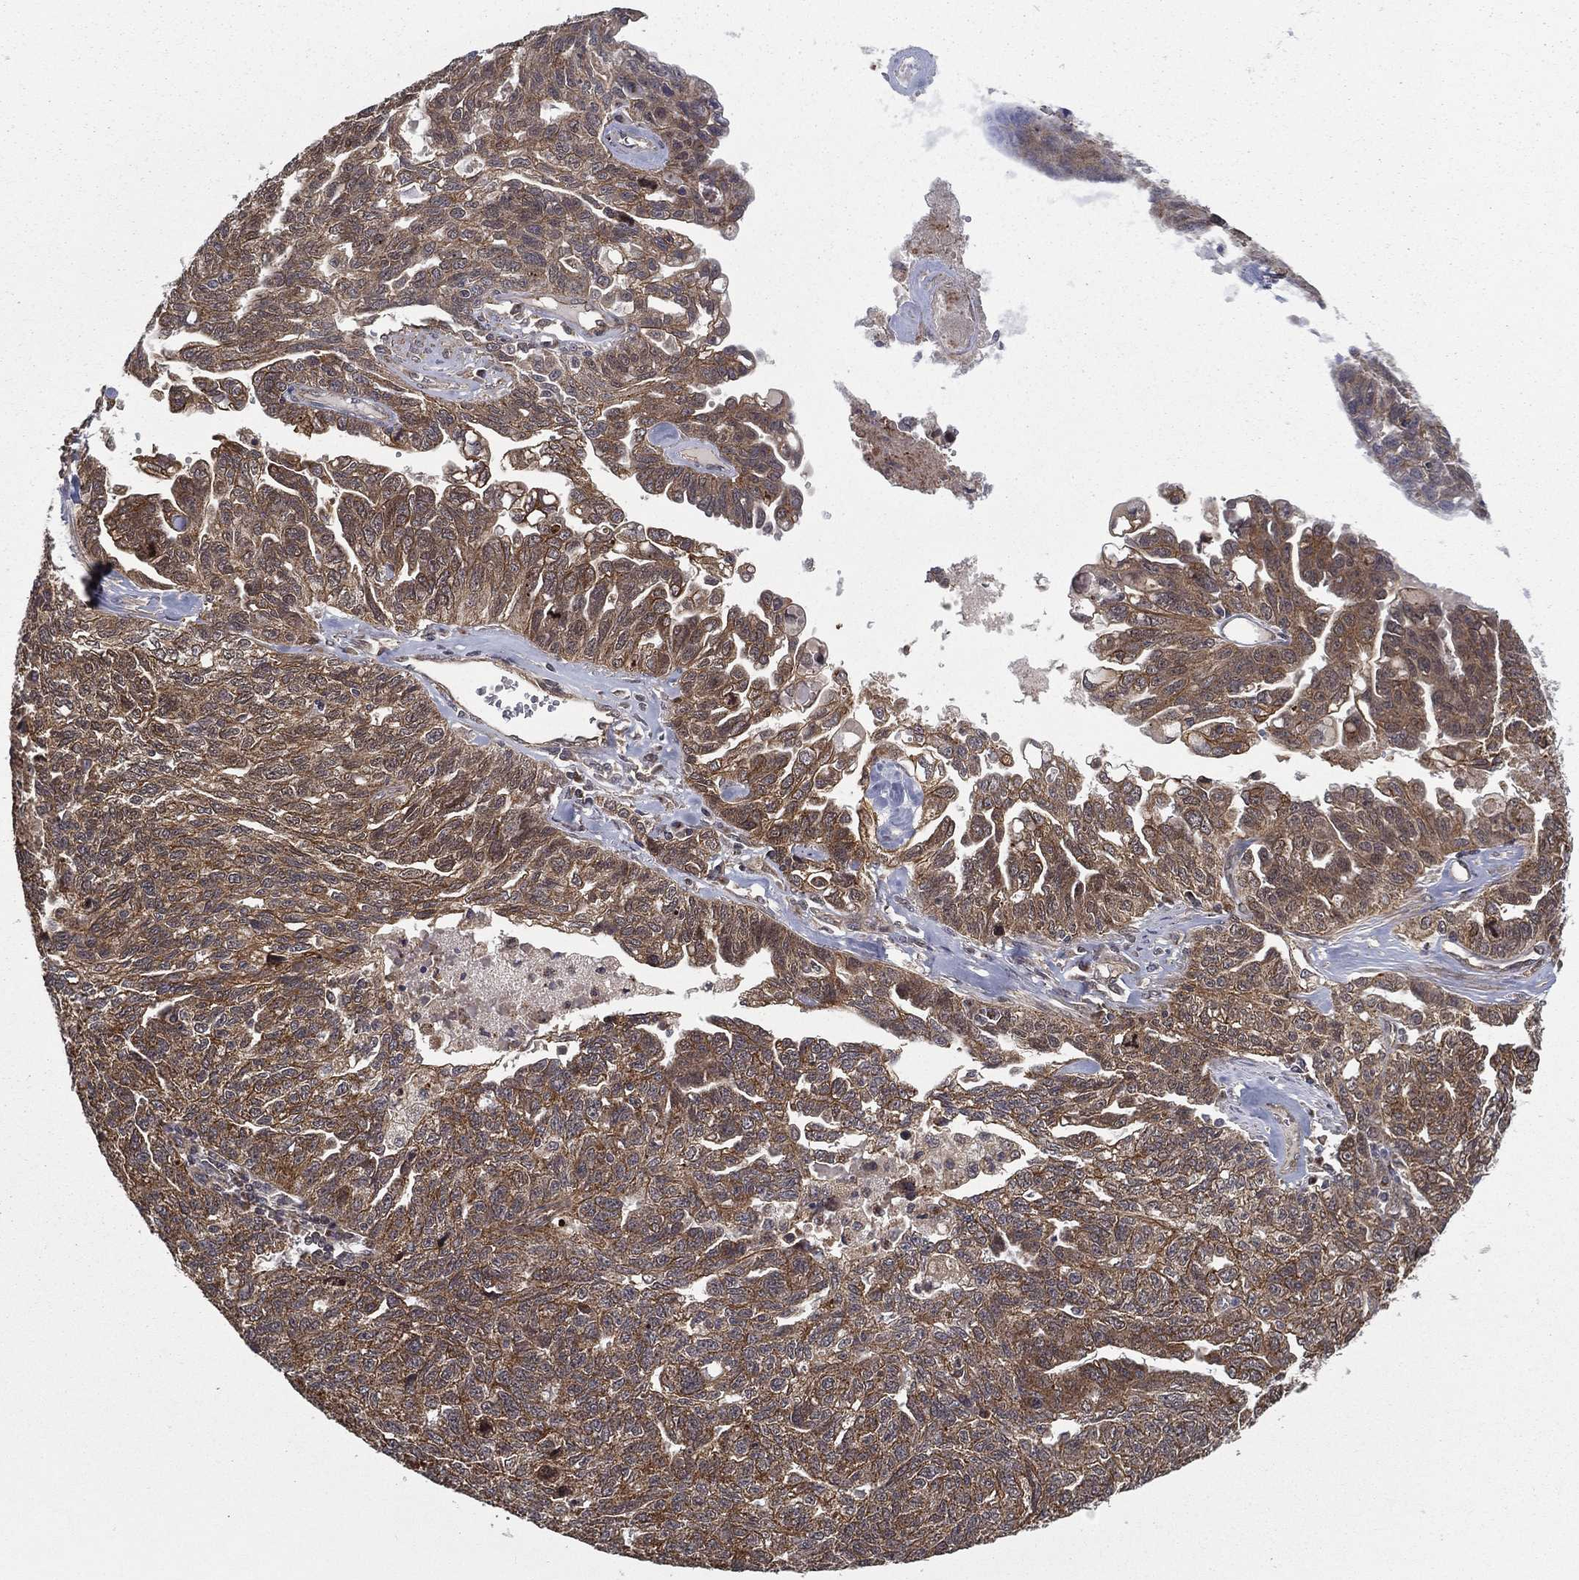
{"staining": {"intensity": "moderate", "quantity": ">75%", "location": "cytoplasmic/membranous"}, "tissue": "ovarian cancer", "cell_type": "Tumor cells", "image_type": "cancer", "snomed": [{"axis": "morphology", "description": "Cystadenocarcinoma, serous, NOS"}, {"axis": "topography", "description": "Ovary"}], "caption": "High-magnification brightfield microscopy of ovarian serous cystadenocarcinoma stained with DAB (brown) and counterstained with hematoxylin (blue). tumor cells exhibit moderate cytoplasmic/membranous staining is seen in approximately>75% of cells. (IHC, brightfield microscopy, high magnification).", "gene": "UACA", "patient": {"sex": "female", "age": 71}}